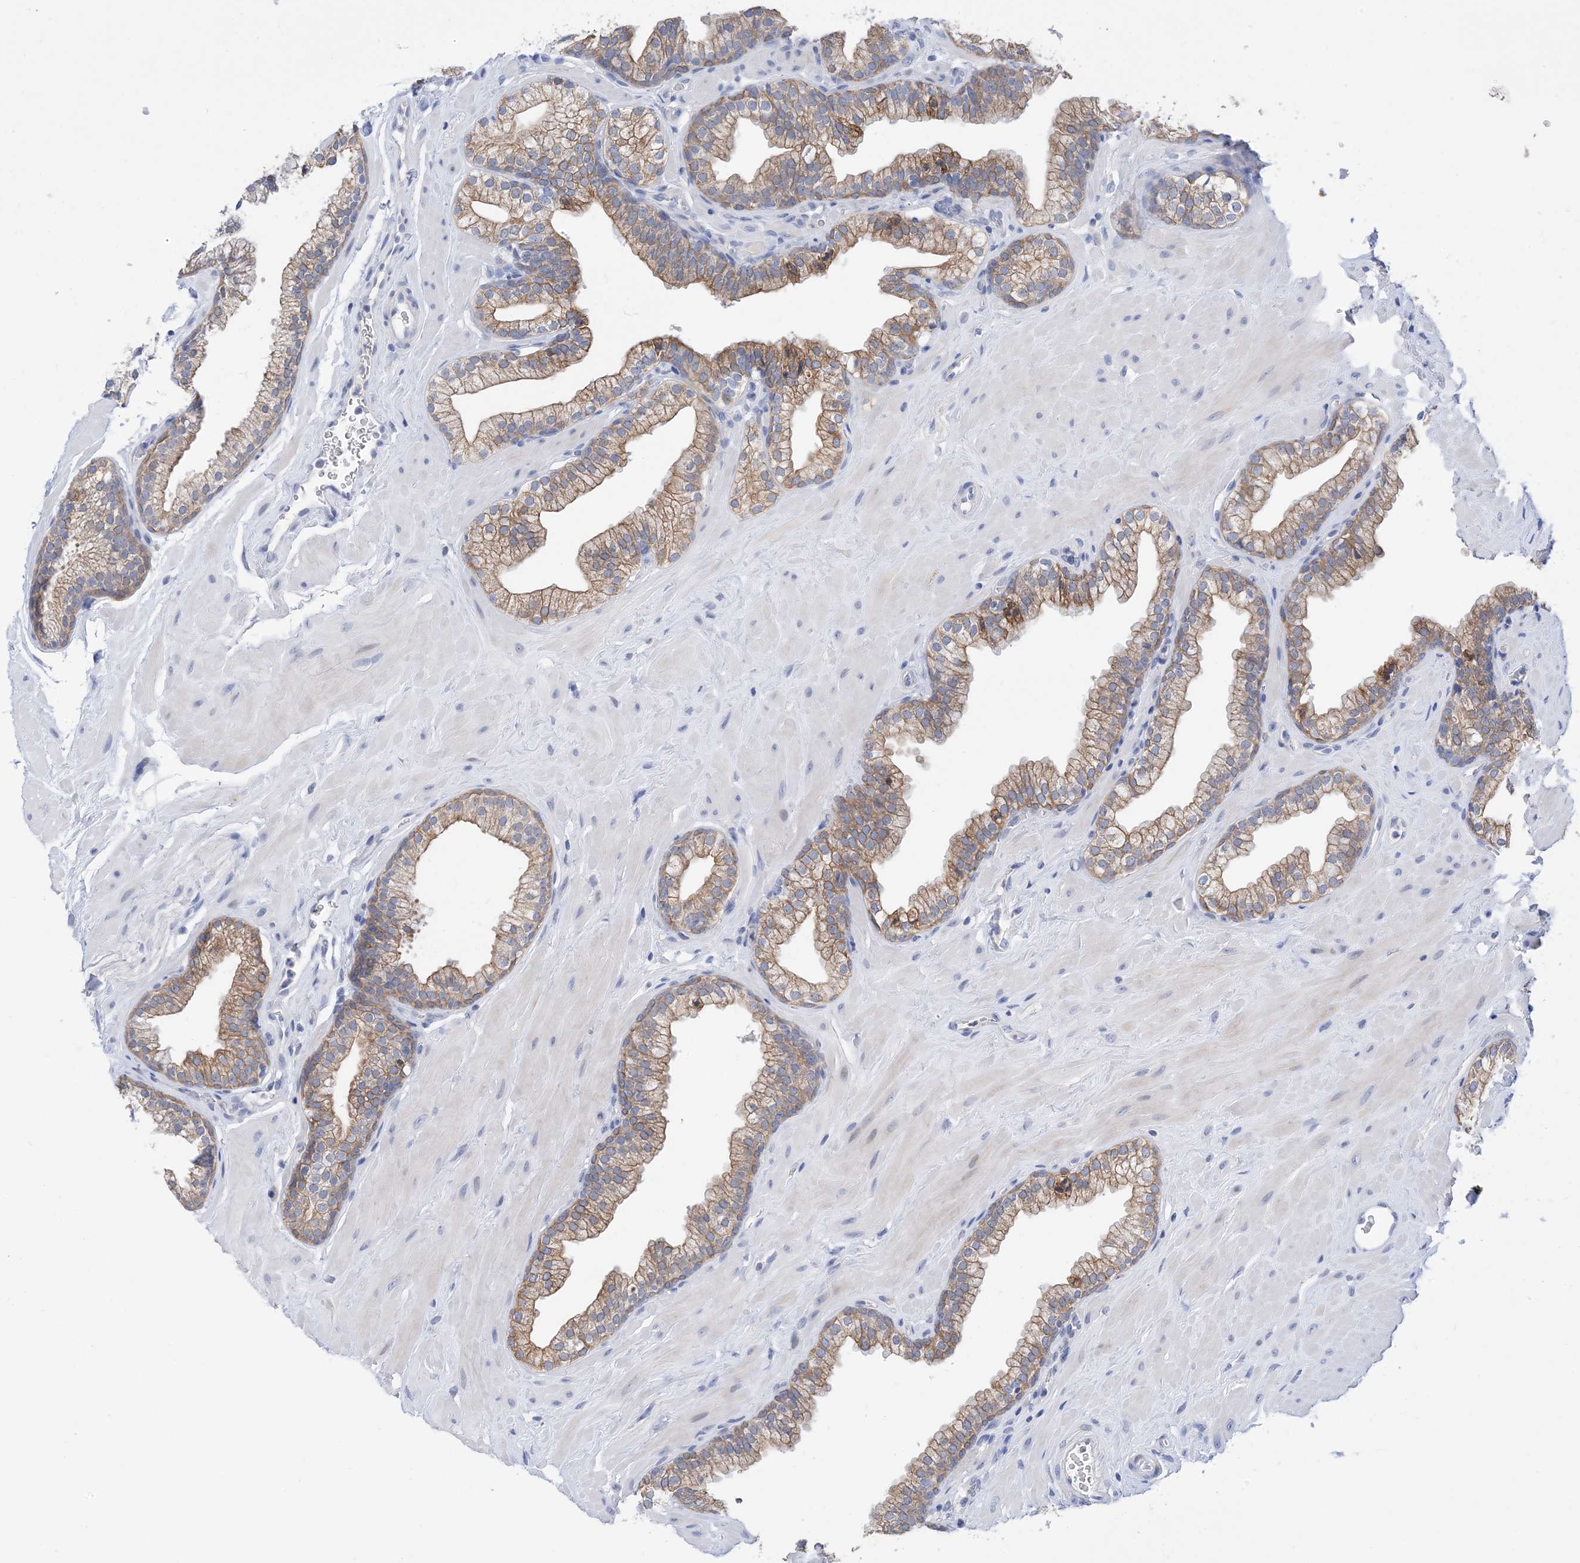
{"staining": {"intensity": "moderate", "quantity": "25%-75%", "location": "cytoplasmic/membranous"}, "tissue": "prostate", "cell_type": "Glandular cells", "image_type": "normal", "snomed": [{"axis": "morphology", "description": "Normal tissue, NOS"}, {"axis": "morphology", "description": "Urothelial carcinoma, Low grade"}, {"axis": "topography", "description": "Urinary bladder"}, {"axis": "topography", "description": "Prostate"}], "caption": "High-magnification brightfield microscopy of normal prostate stained with DAB (brown) and counterstained with hematoxylin (blue). glandular cells exhibit moderate cytoplasmic/membranous expression is appreciated in about25%-75% of cells. The protein of interest is stained brown, and the nuclei are stained in blue (DAB (3,3'-diaminobenzidine) IHC with brightfield microscopy, high magnification).", "gene": "PLK4", "patient": {"sex": "male", "age": 60}}